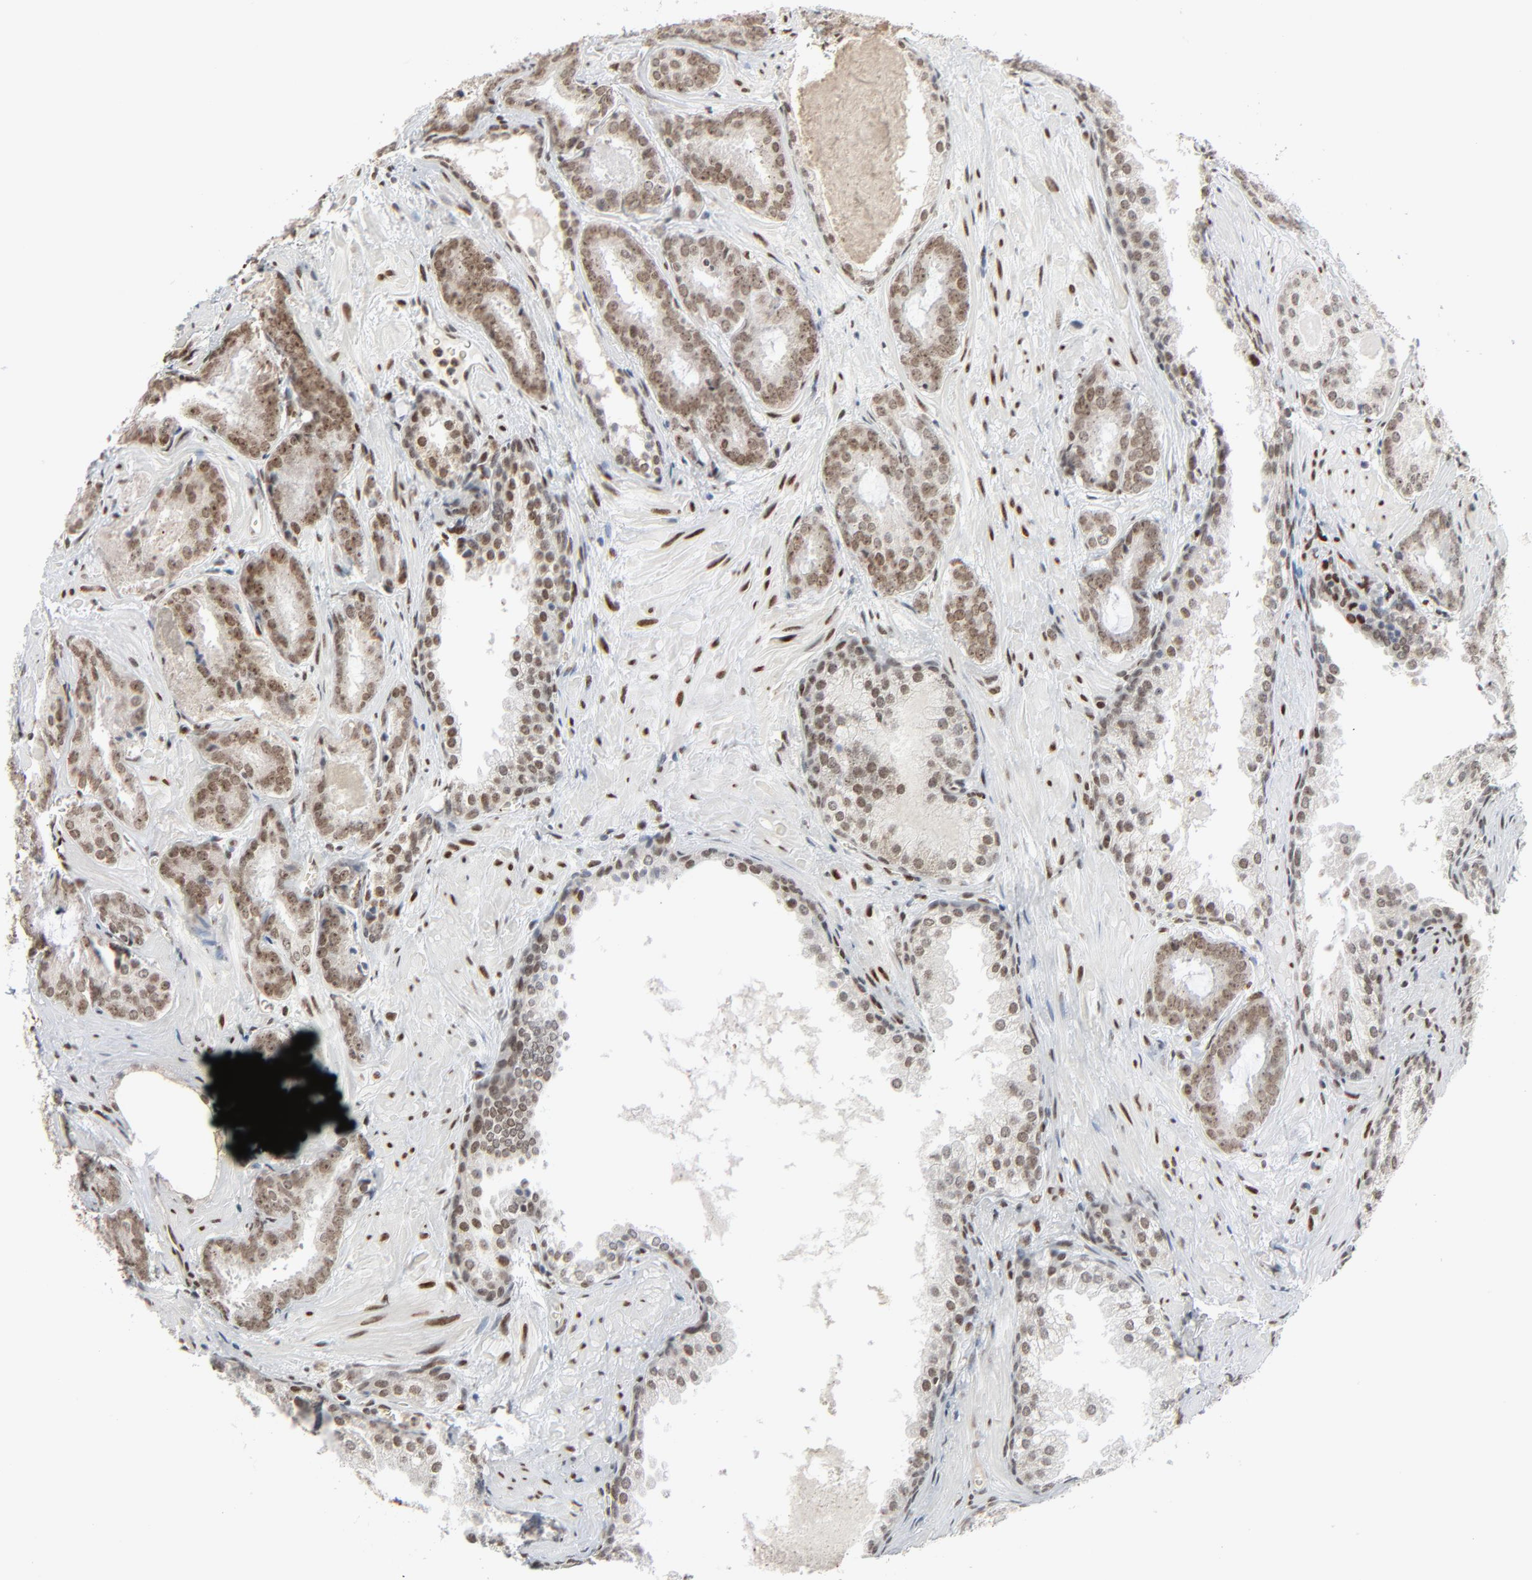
{"staining": {"intensity": "strong", "quantity": ">75%", "location": "nuclear"}, "tissue": "prostate cancer", "cell_type": "Tumor cells", "image_type": "cancer", "snomed": [{"axis": "morphology", "description": "Adenocarcinoma, Medium grade"}, {"axis": "topography", "description": "Prostate"}], "caption": "This image shows immunohistochemistry staining of human prostate cancer (adenocarcinoma (medium-grade)), with high strong nuclear positivity in approximately >75% of tumor cells.", "gene": "CUX1", "patient": {"sex": "male", "age": 64}}